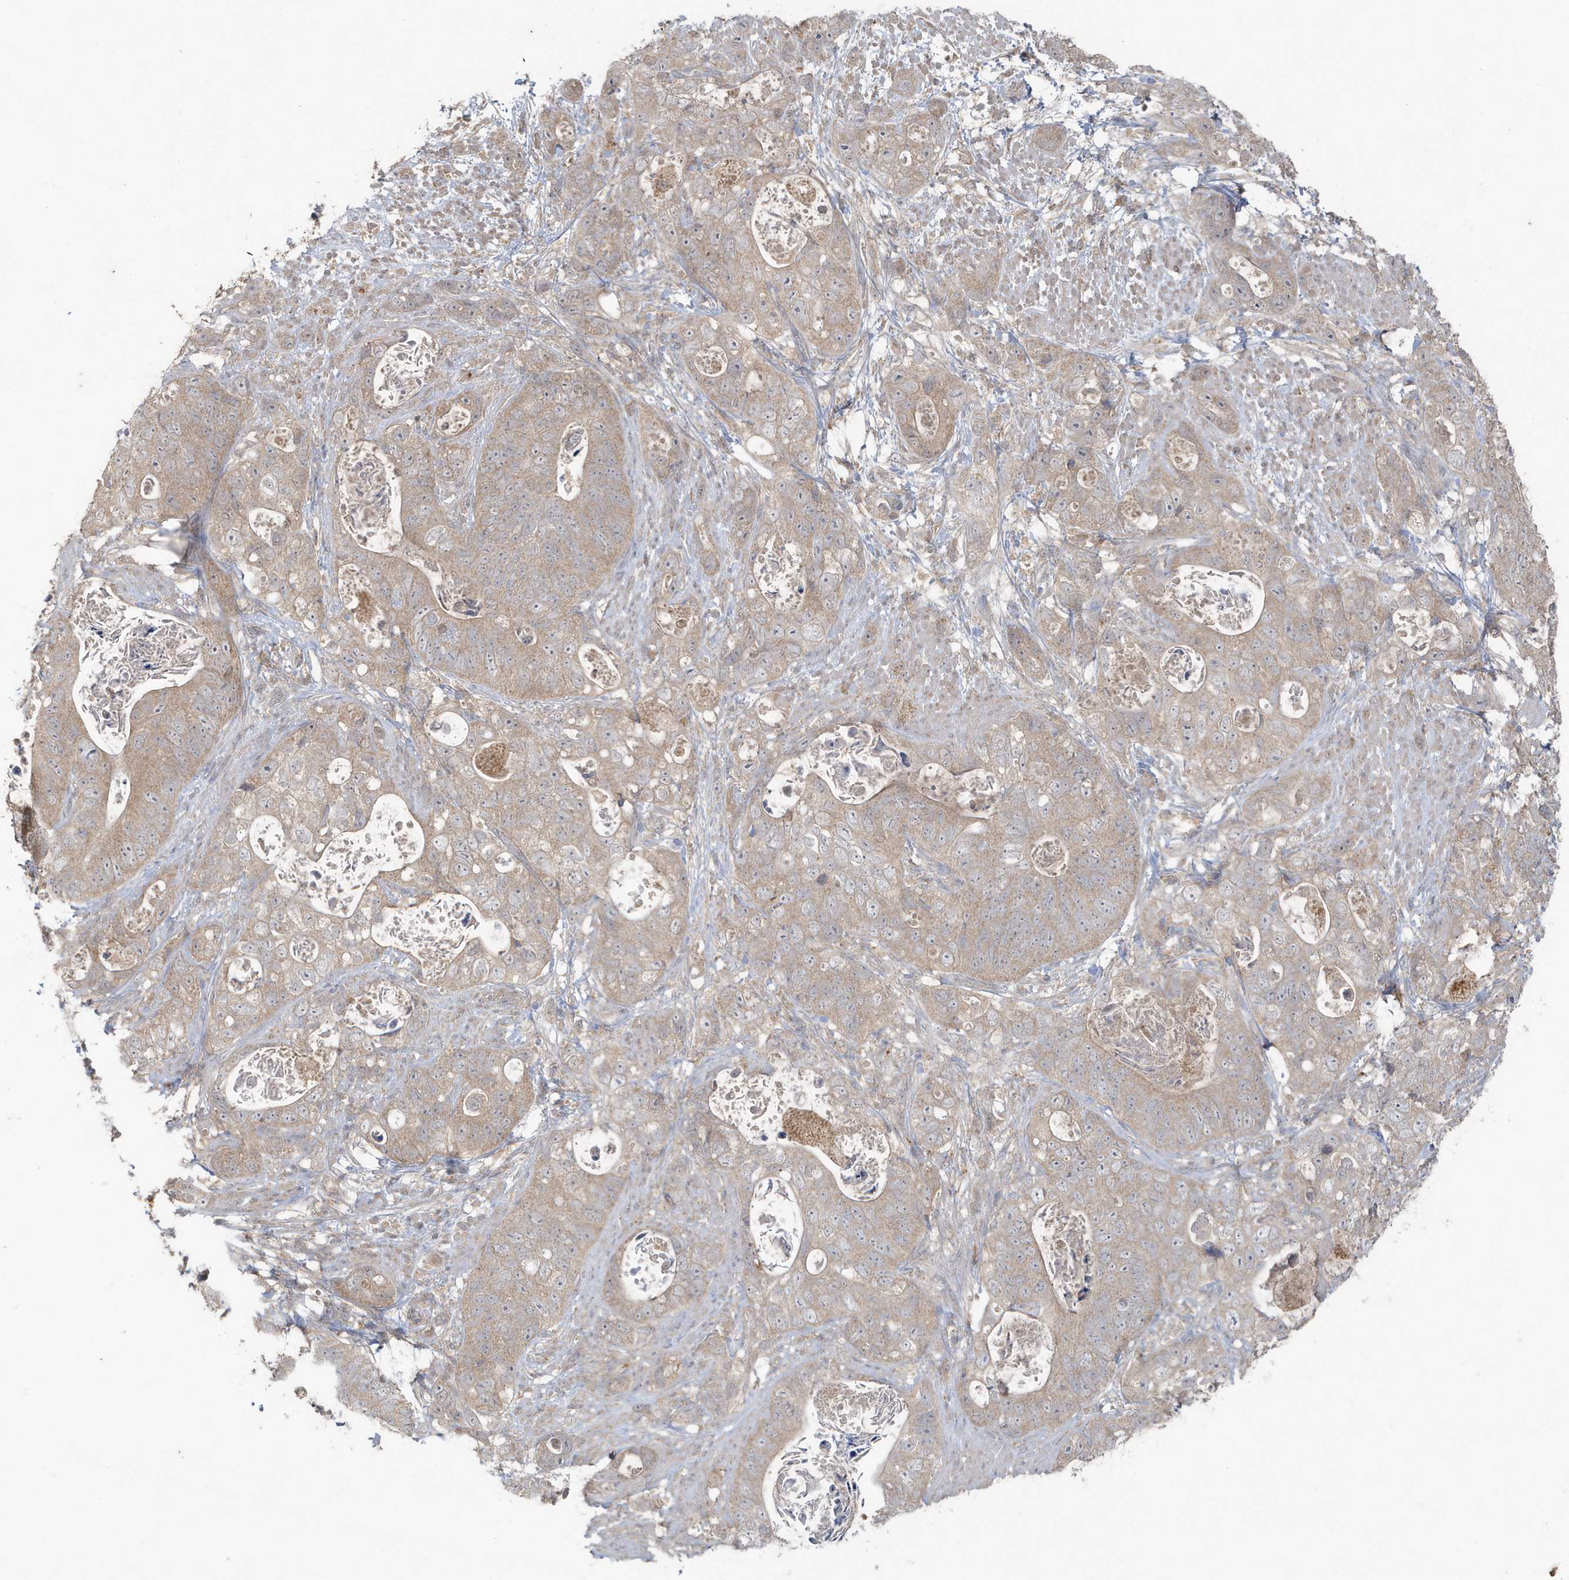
{"staining": {"intensity": "weak", "quantity": ">75%", "location": "cytoplasmic/membranous"}, "tissue": "stomach cancer", "cell_type": "Tumor cells", "image_type": "cancer", "snomed": [{"axis": "morphology", "description": "Adenocarcinoma, NOS"}, {"axis": "topography", "description": "Stomach"}], "caption": "Adenocarcinoma (stomach) stained with DAB immunohistochemistry exhibits low levels of weak cytoplasmic/membranous expression in about >75% of tumor cells. (DAB = brown stain, brightfield microscopy at high magnification).", "gene": "C1RL", "patient": {"sex": "female", "age": 89}}